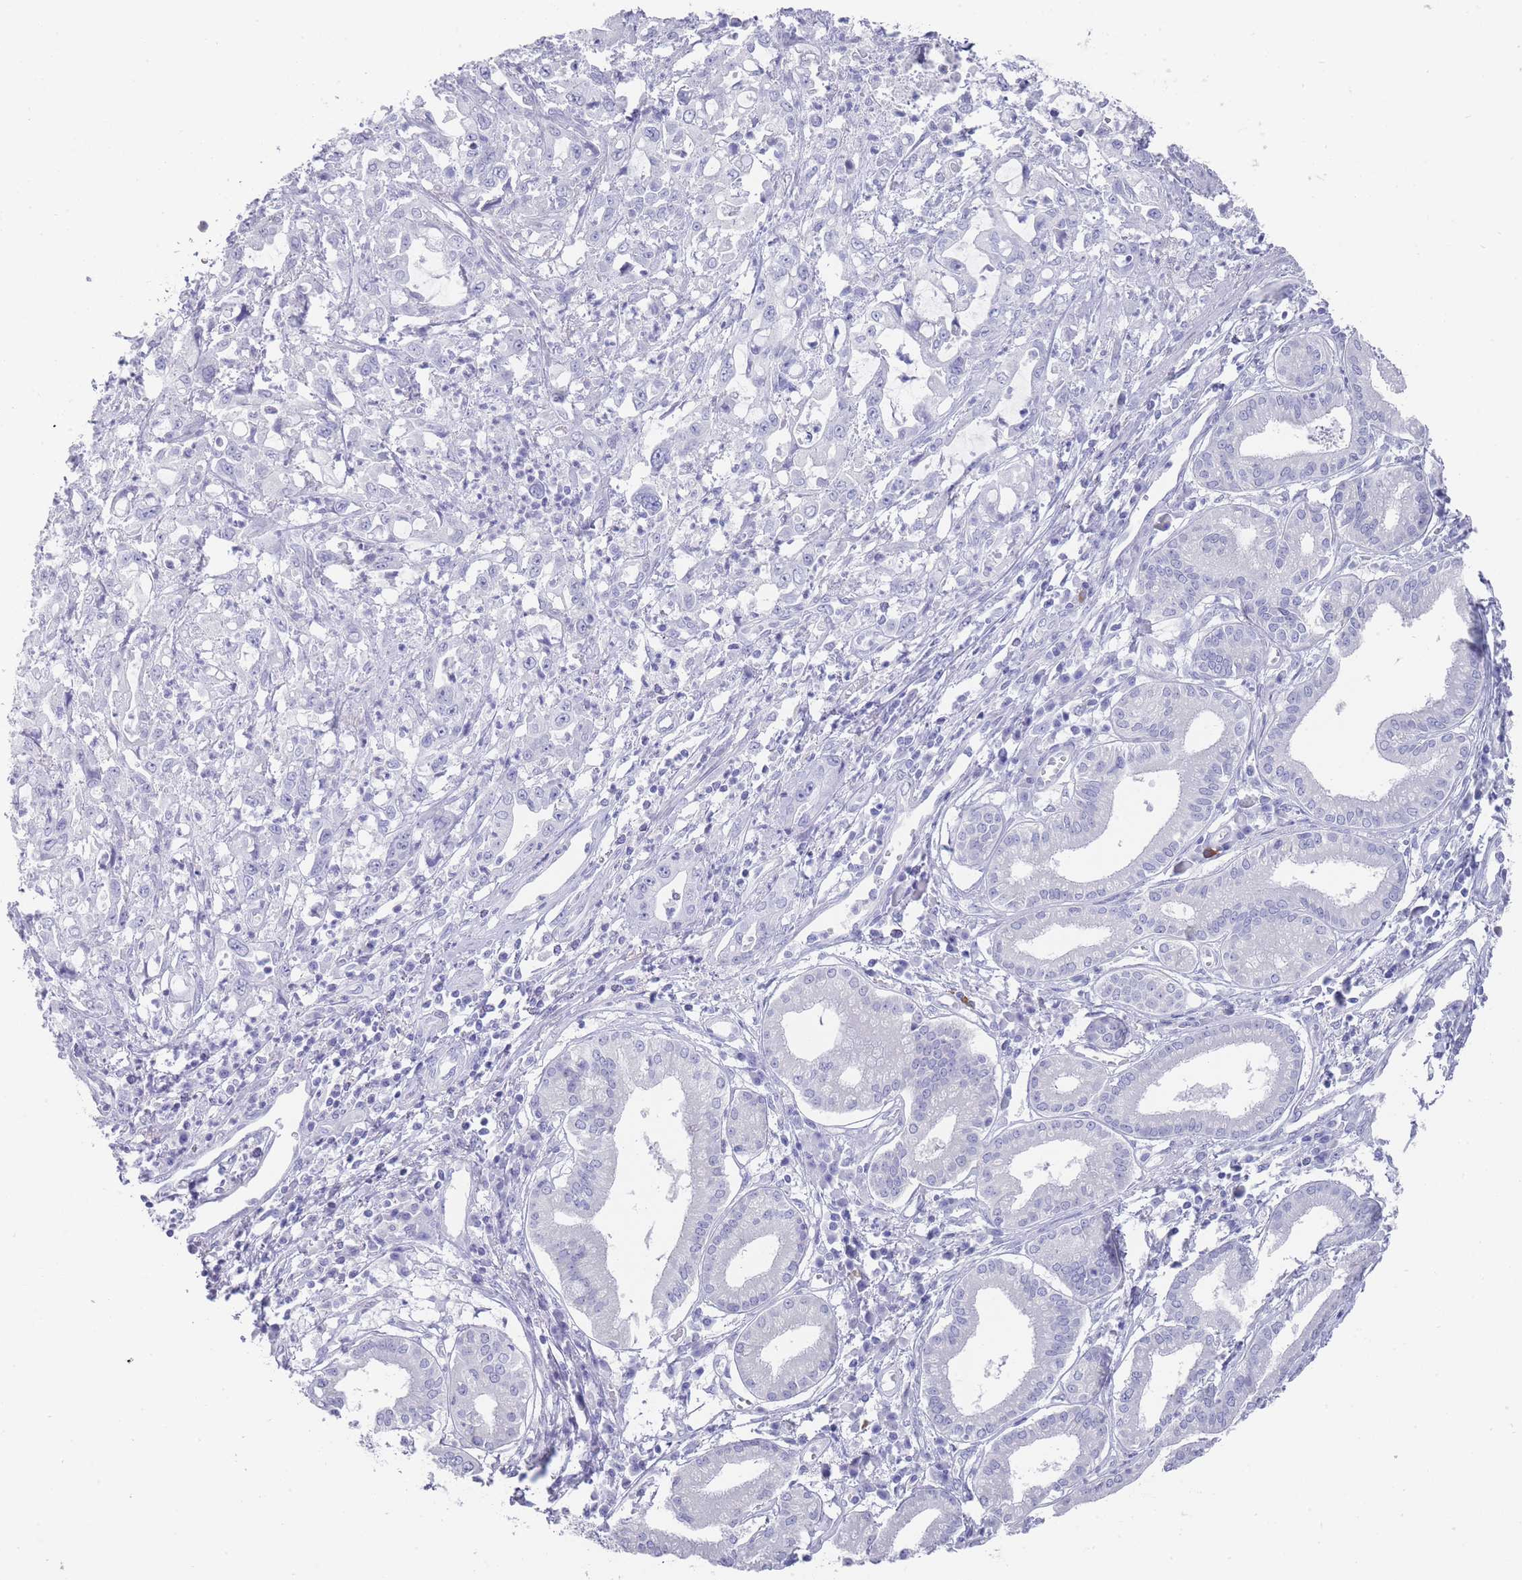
{"staining": {"intensity": "negative", "quantity": "none", "location": "none"}, "tissue": "pancreatic cancer", "cell_type": "Tumor cells", "image_type": "cancer", "snomed": [{"axis": "morphology", "description": "Adenocarcinoma, NOS"}, {"axis": "topography", "description": "Pancreas"}], "caption": "Tumor cells are negative for brown protein staining in pancreatic adenocarcinoma.", "gene": "RAB2B", "patient": {"sex": "female", "age": 61}}